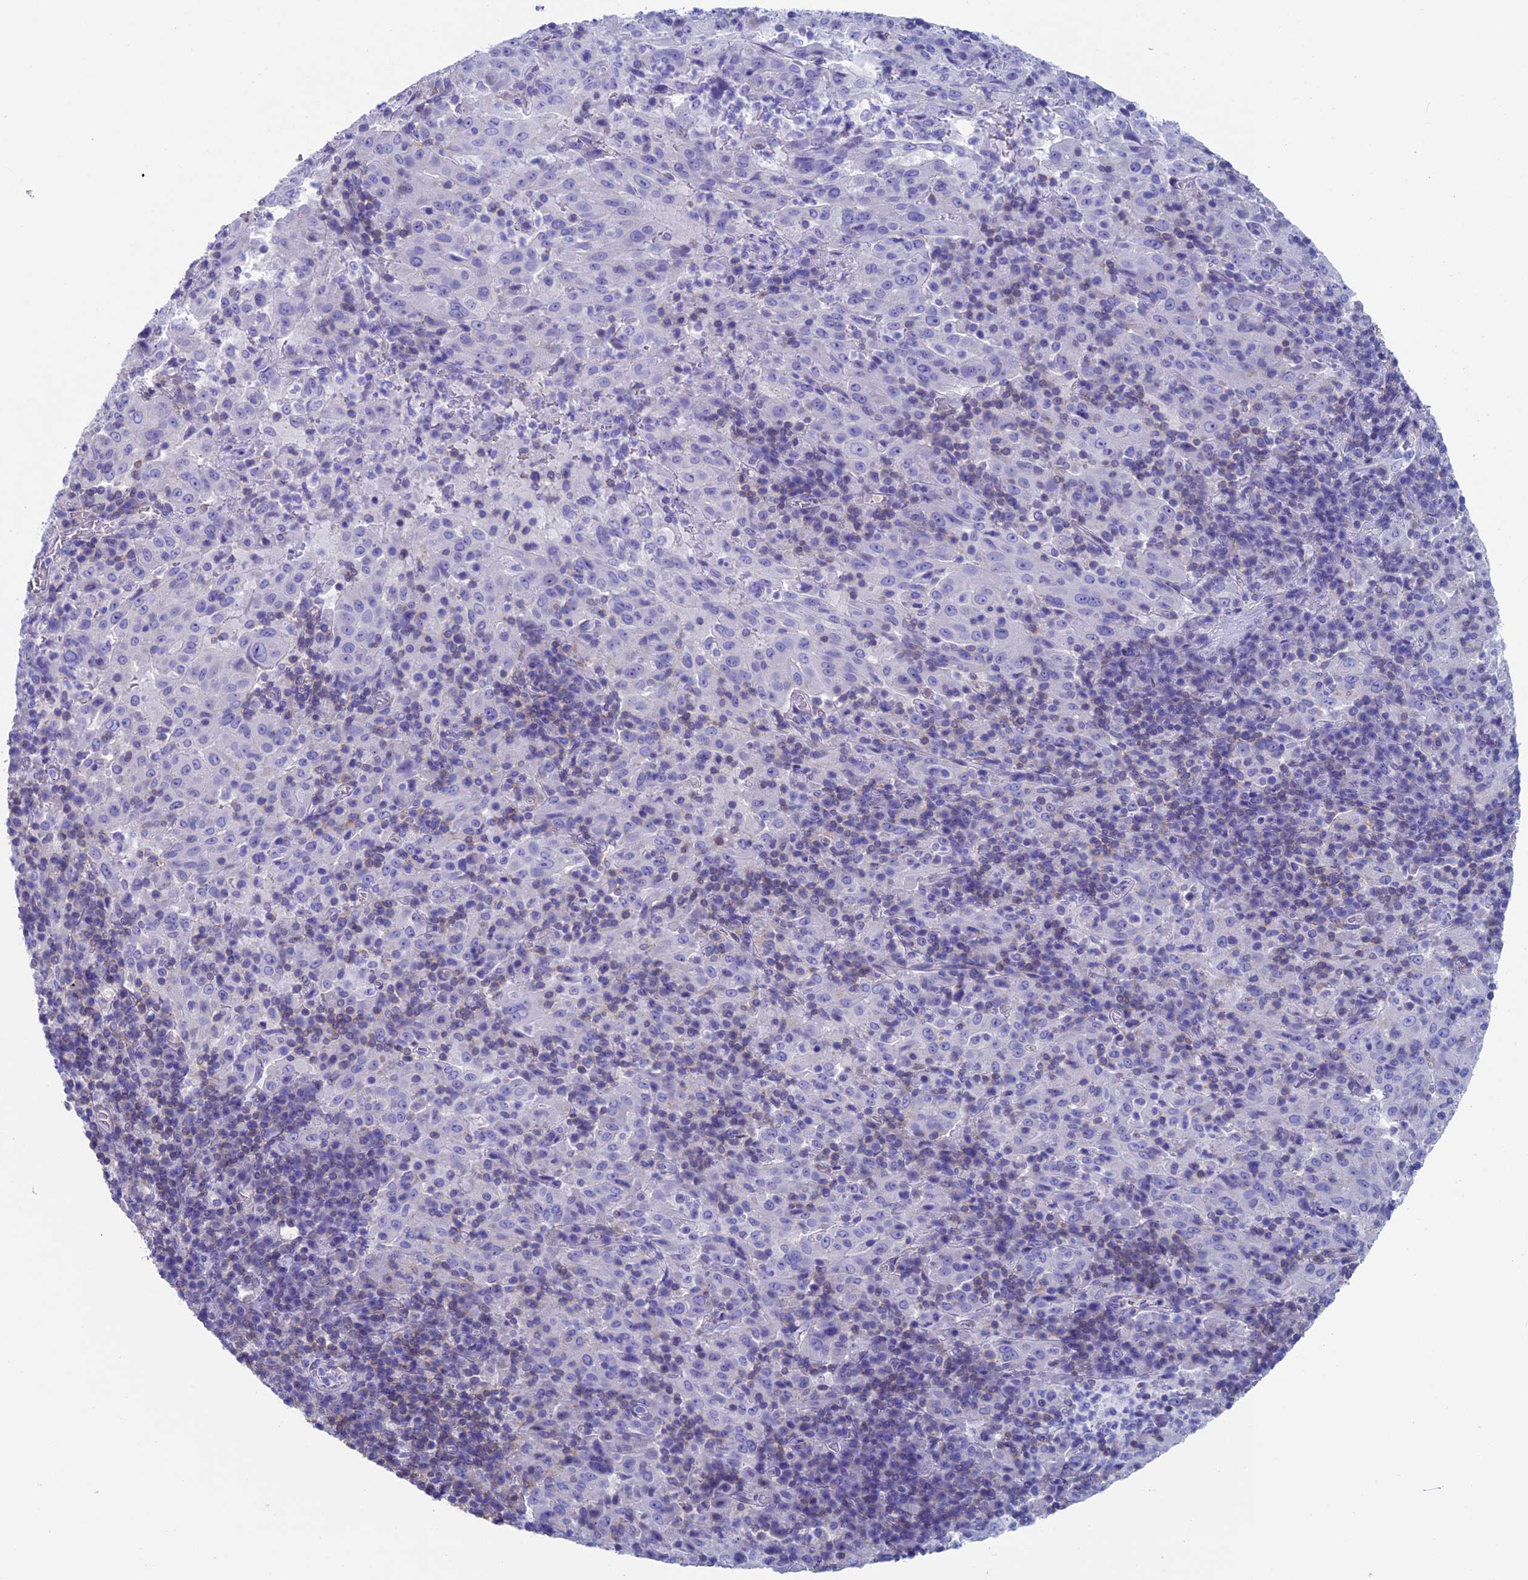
{"staining": {"intensity": "negative", "quantity": "none", "location": "none"}, "tissue": "pancreatic cancer", "cell_type": "Tumor cells", "image_type": "cancer", "snomed": [{"axis": "morphology", "description": "Adenocarcinoma, NOS"}, {"axis": "topography", "description": "Pancreas"}], "caption": "The IHC image has no significant staining in tumor cells of adenocarcinoma (pancreatic) tissue.", "gene": "SEPTIN1", "patient": {"sex": "male", "age": 63}}